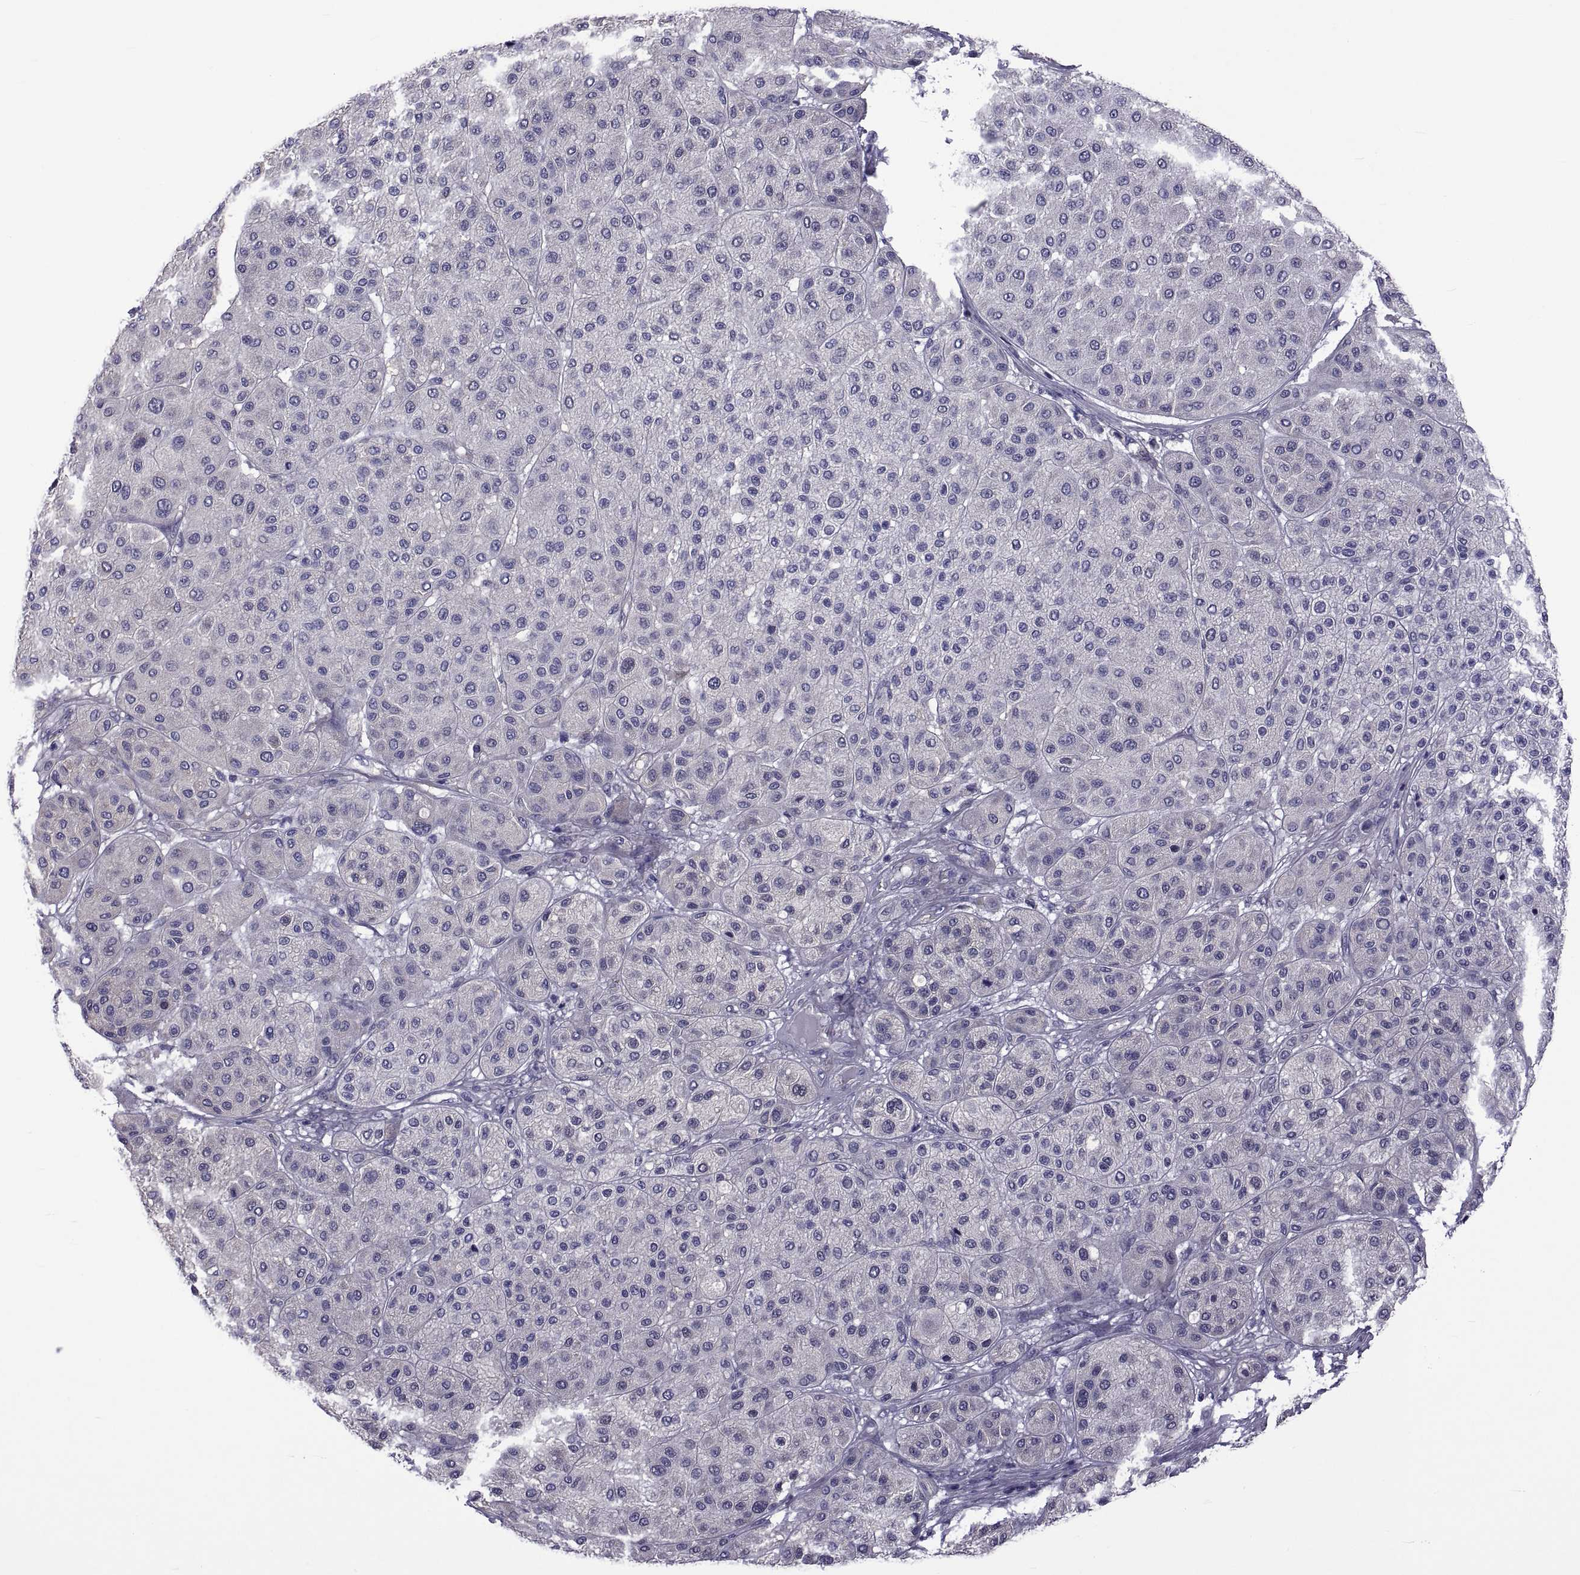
{"staining": {"intensity": "negative", "quantity": "none", "location": "none"}, "tissue": "melanoma", "cell_type": "Tumor cells", "image_type": "cancer", "snomed": [{"axis": "morphology", "description": "Malignant melanoma, Metastatic site"}, {"axis": "topography", "description": "Smooth muscle"}], "caption": "DAB (3,3'-diaminobenzidine) immunohistochemical staining of human melanoma exhibits no significant staining in tumor cells.", "gene": "TMC3", "patient": {"sex": "male", "age": 41}}